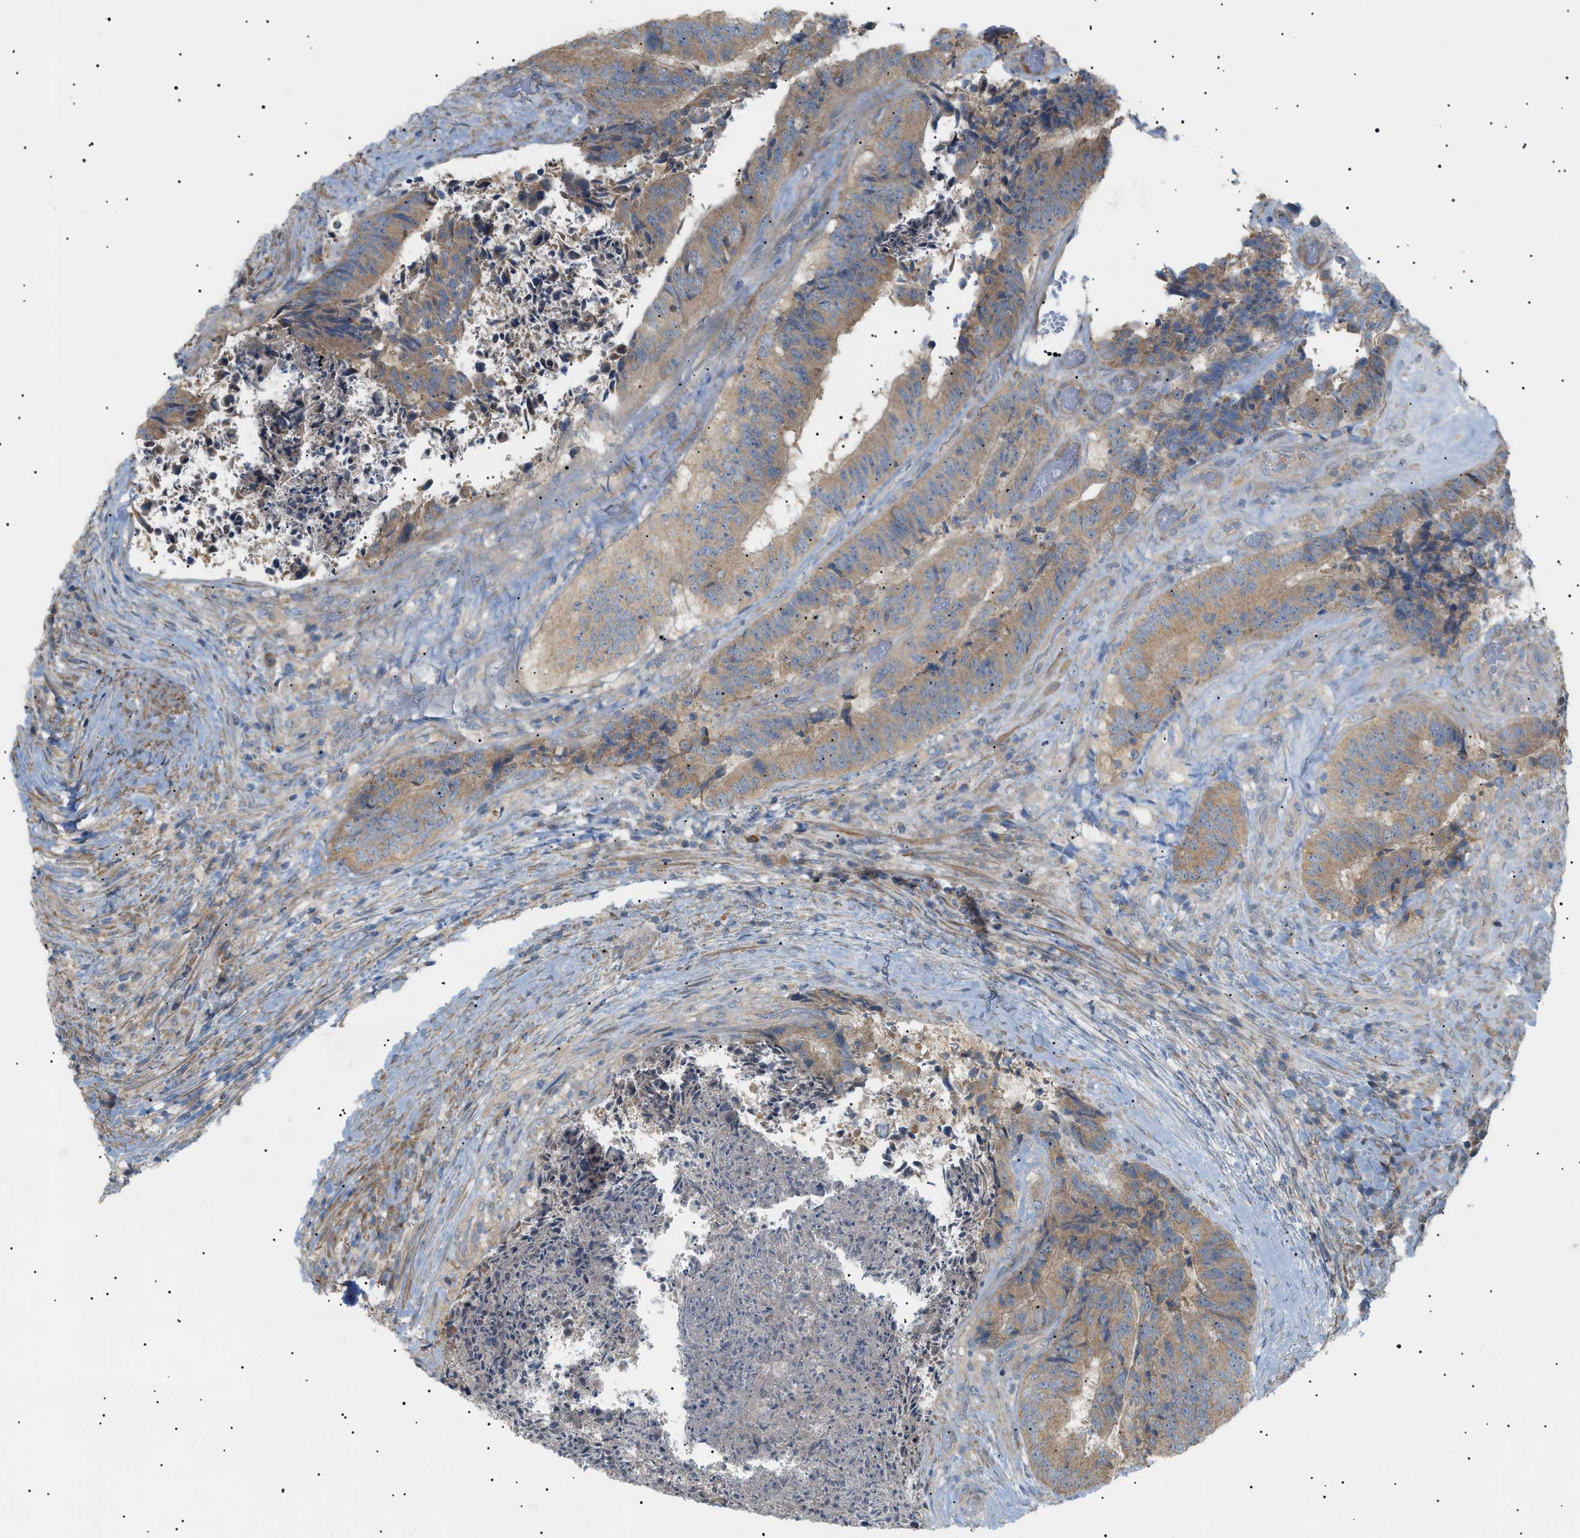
{"staining": {"intensity": "moderate", "quantity": ">75%", "location": "cytoplasmic/membranous"}, "tissue": "colorectal cancer", "cell_type": "Tumor cells", "image_type": "cancer", "snomed": [{"axis": "morphology", "description": "Adenocarcinoma, NOS"}, {"axis": "topography", "description": "Rectum"}], "caption": "Moderate cytoplasmic/membranous protein staining is identified in about >75% of tumor cells in colorectal adenocarcinoma.", "gene": "IRS2", "patient": {"sex": "male", "age": 72}}